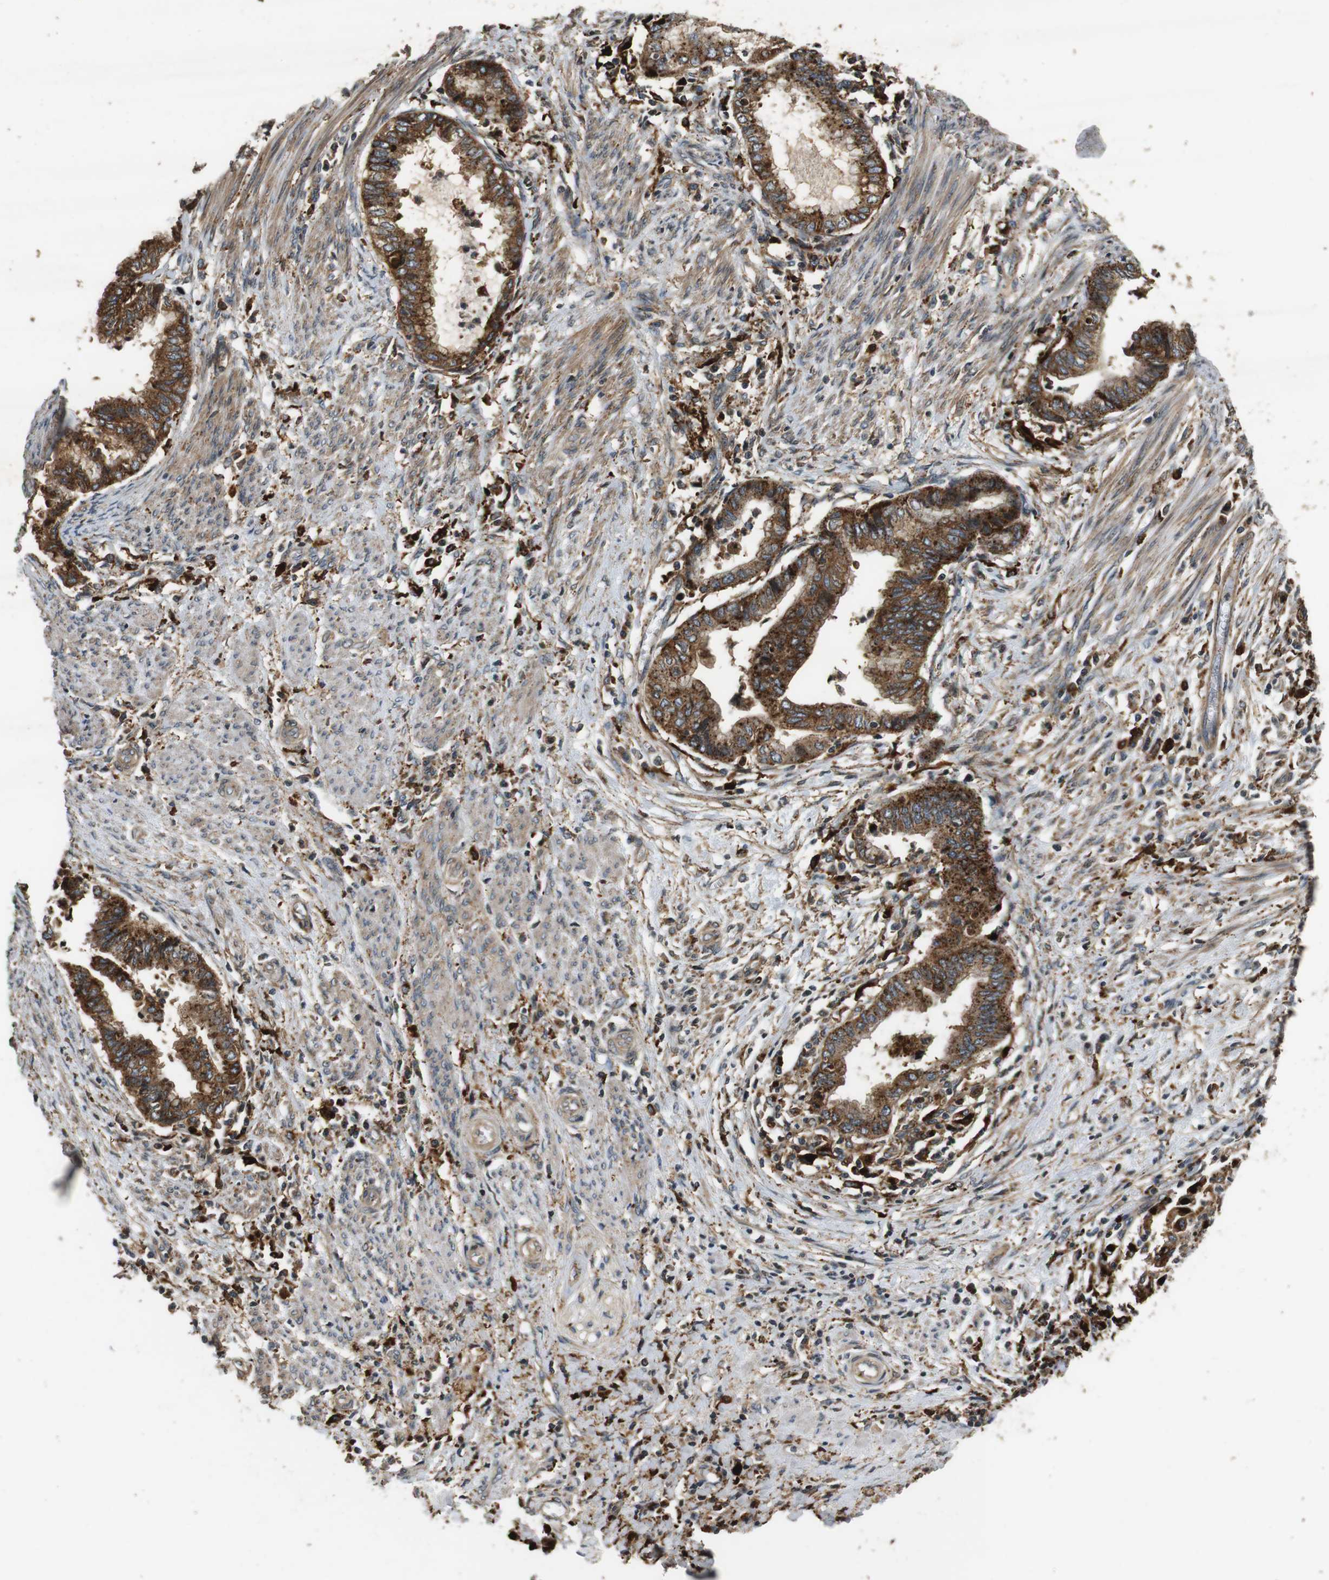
{"staining": {"intensity": "moderate", "quantity": ">75%", "location": "cytoplasmic/membranous"}, "tissue": "endometrial cancer", "cell_type": "Tumor cells", "image_type": "cancer", "snomed": [{"axis": "morphology", "description": "Necrosis, NOS"}, {"axis": "morphology", "description": "Adenocarcinoma, NOS"}, {"axis": "topography", "description": "Endometrium"}], "caption": "Immunohistochemical staining of endometrial adenocarcinoma displays medium levels of moderate cytoplasmic/membranous protein staining in approximately >75% of tumor cells.", "gene": "TXNRD1", "patient": {"sex": "female", "age": 79}}